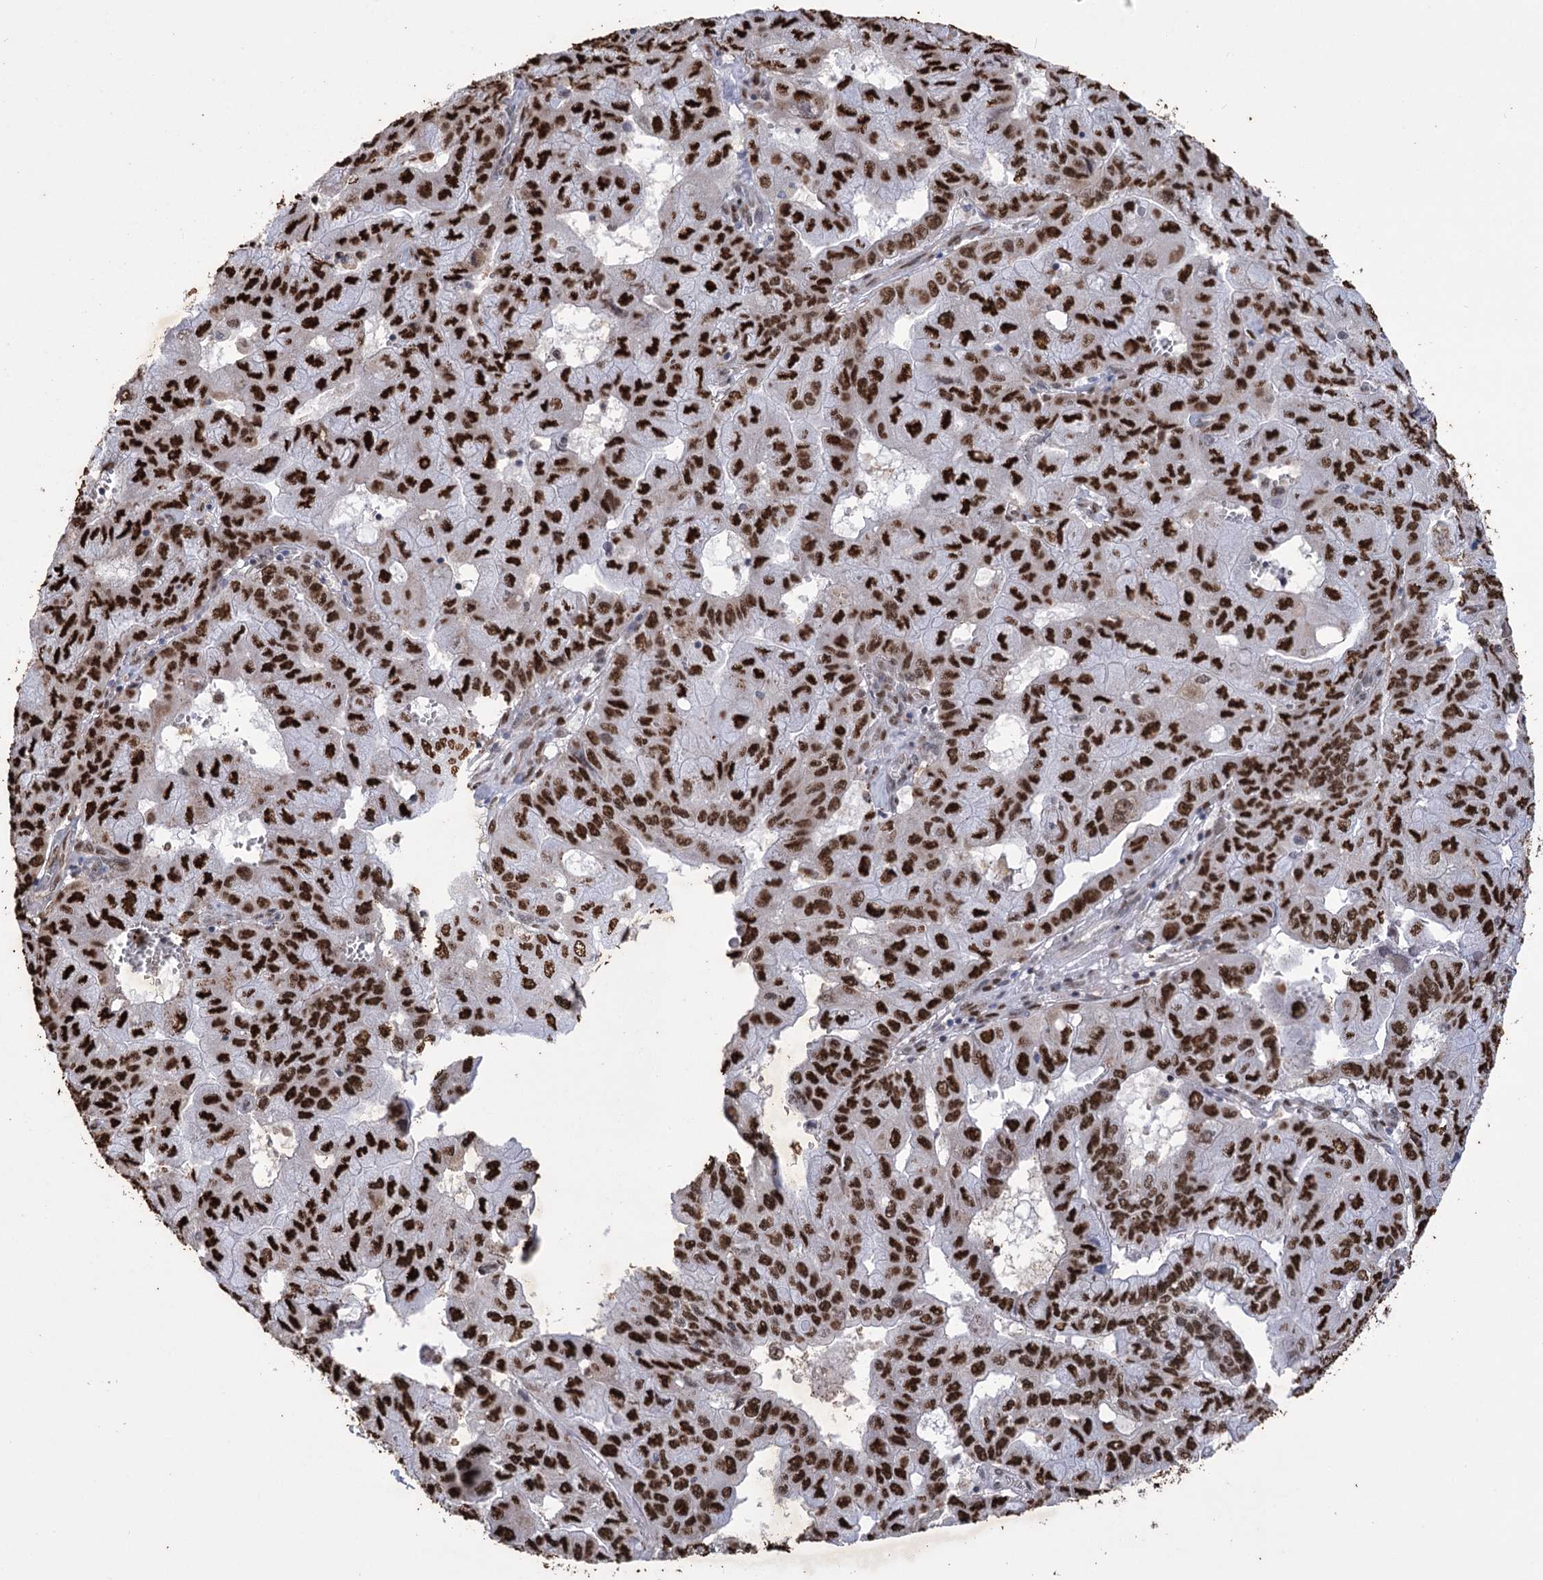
{"staining": {"intensity": "strong", "quantity": ">75%", "location": "nuclear"}, "tissue": "pancreatic cancer", "cell_type": "Tumor cells", "image_type": "cancer", "snomed": [{"axis": "morphology", "description": "Adenocarcinoma, NOS"}, {"axis": "topography", "description": "Pancreas"}], "caption": "The histopathology image shows staining of pancreatic adenocarcinoma, revealing strong nuclear protein expression (brown color) within tumor cells.", "gene": "NFU1", "patient": {"sex": "male", "age": 51}}